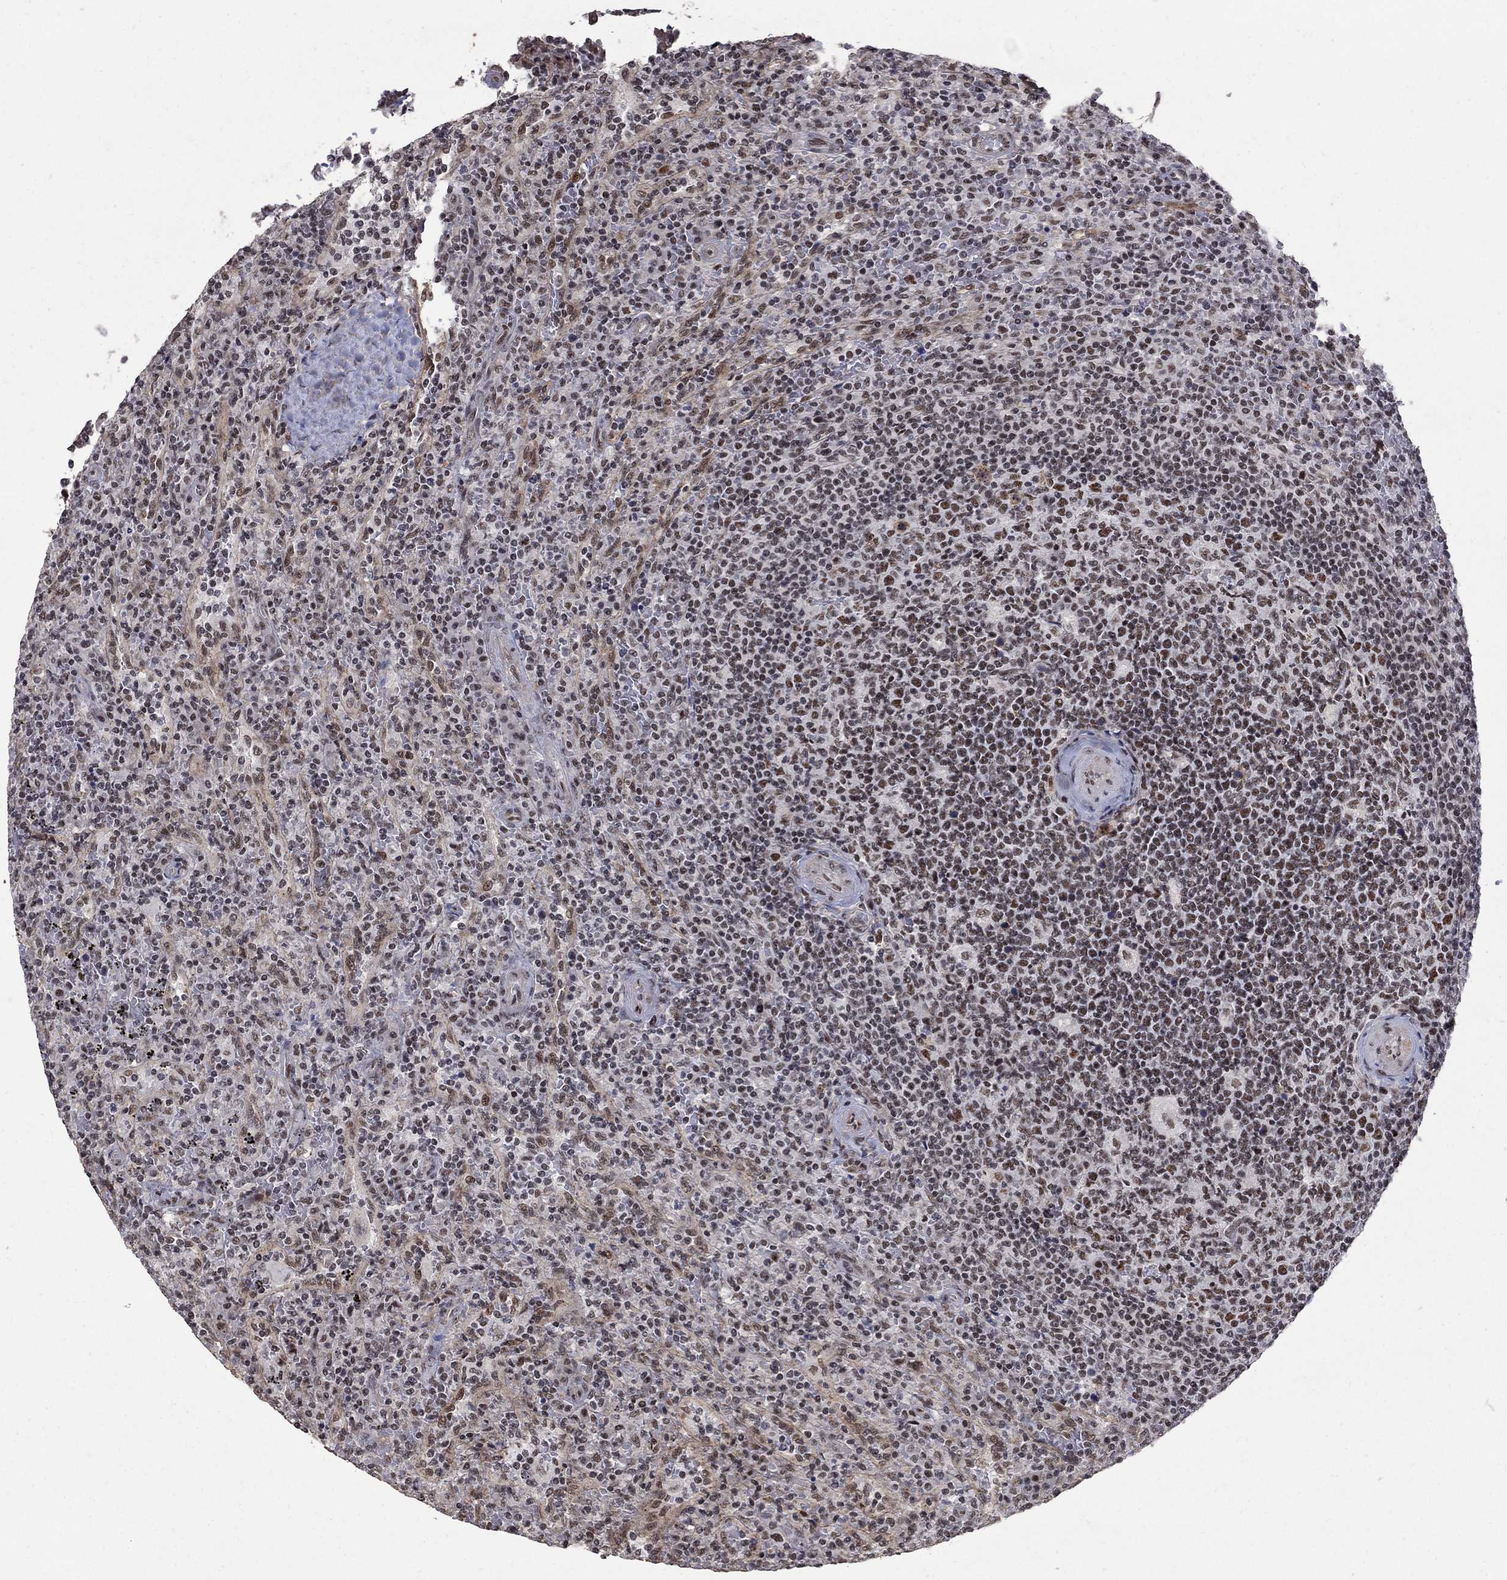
{"staining": {"intensity": "weak", "quantity": ">75%", "location": "nuclear"}, "tissue": "lymphoma", "cell_type": "Tumor cells", "image_type": "cancer", "snomed": [{"axis": "morphology", "description": "Malignant lymphoma, non-Hodgkin's type, Low grade"}, {"axis": "topography", "description": "Spleen"}], "caption": "An immunohistochemistry (IHC) histopathology image of neoplastic tissue is shown. Protein staining in brown highlights weak nuclear positivity in lymphoma within tumor cells. (DAB (3,3'-diaminobenzidine) IHC with brightfield microscopy, high magnification).", "gene": "PNISR", "patient": {"sex": "male", "age": 62}}